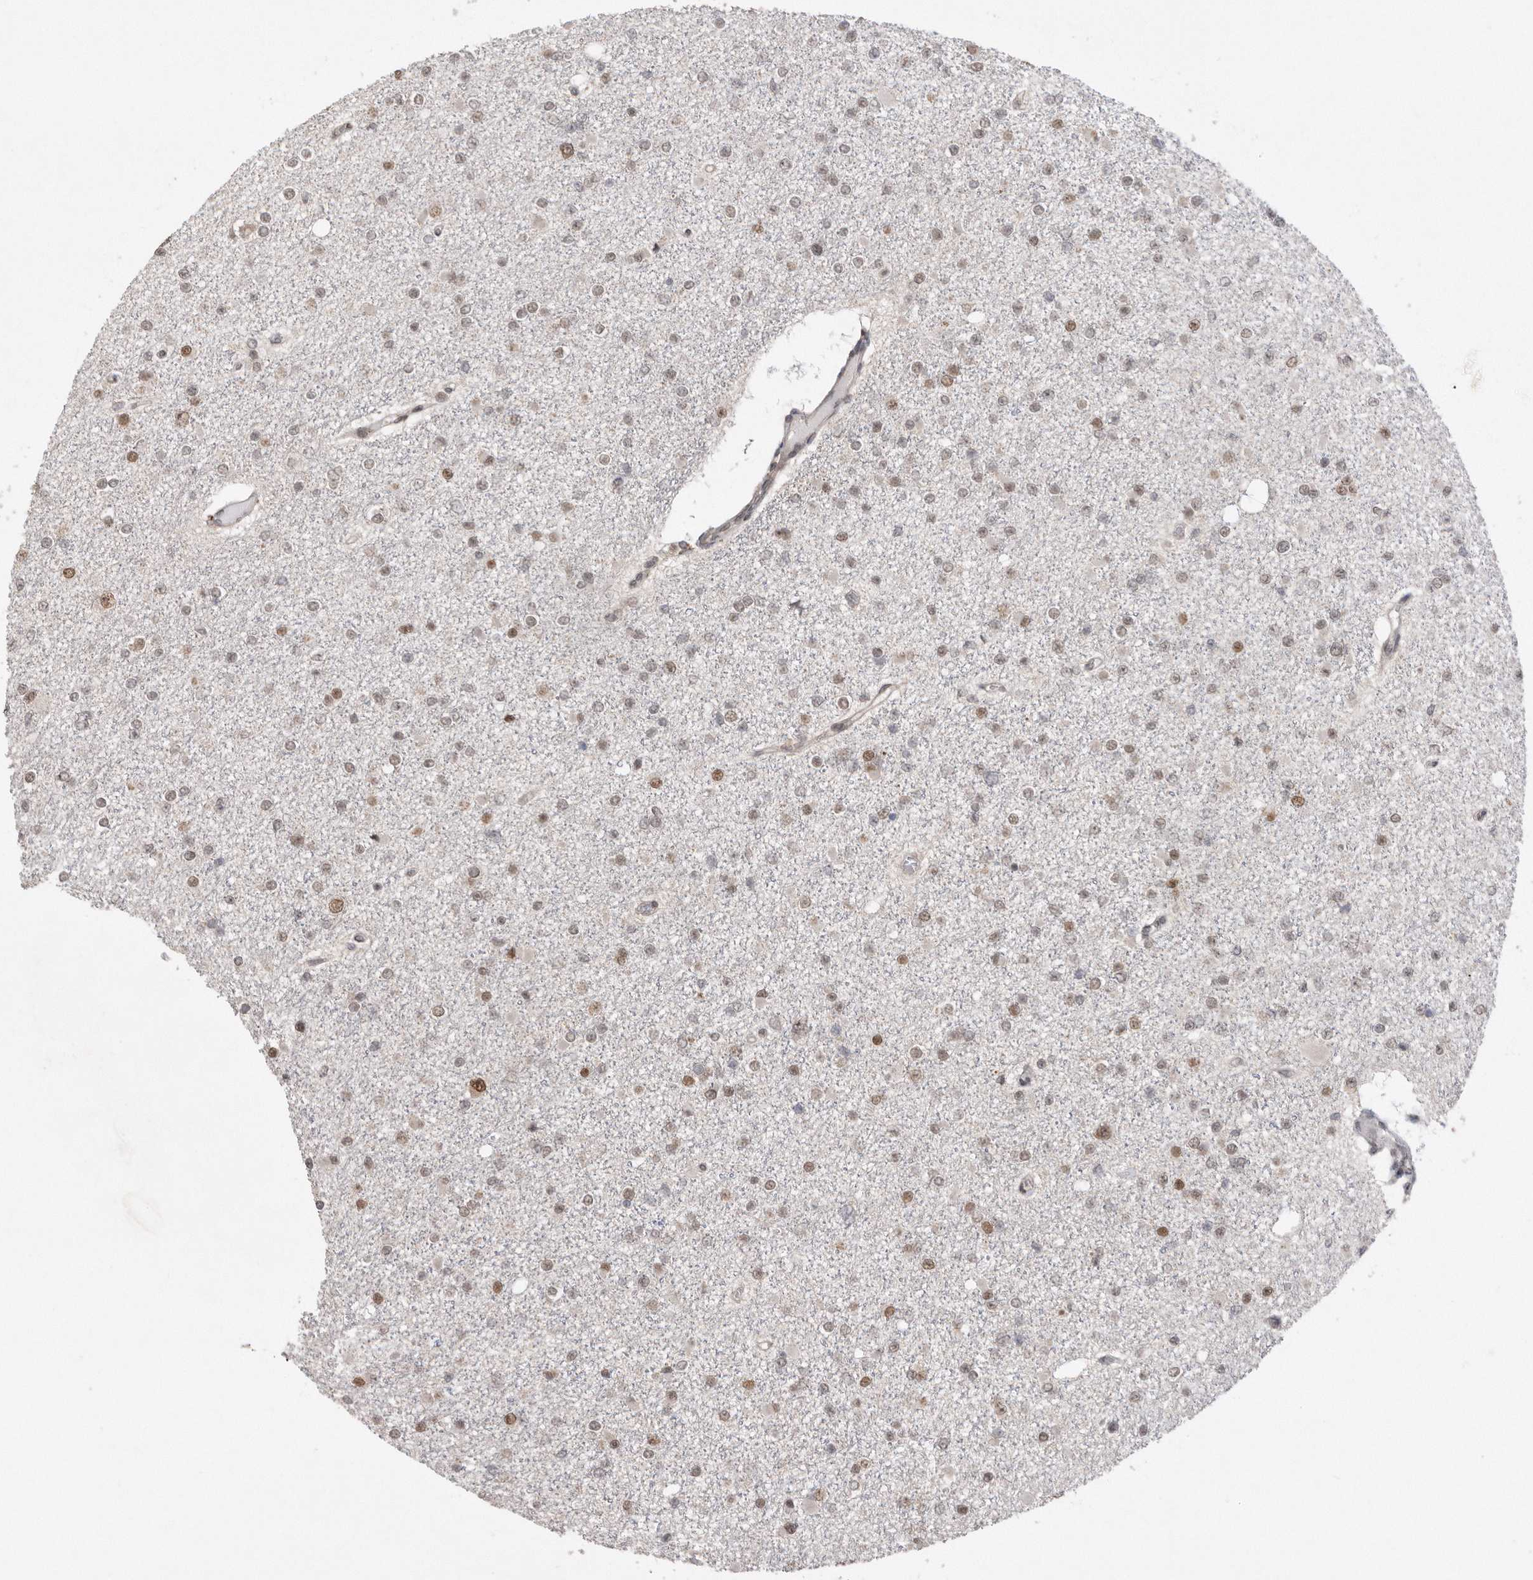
{"staining": {"intensity": "moderate", "quantity": "25%-75%", "location": "nuclear"}, "tissue": "glioma", "cell_type": "Tumor cells", "image_type": "cancer", "snomed": [{"axis": "morphology", "description": "Glioma, malignant, Low grade"}, {"axis": "topography", "description": "Brain"}], "caption": "Immunohistochemistry (IHC) of malignant low-grade glioma shows medium levels of moderate nuclear positivity in about 25%-75% of tumor cells.", "gene": "TDRD3", "patient": {"sex": "female", "age": 22}}